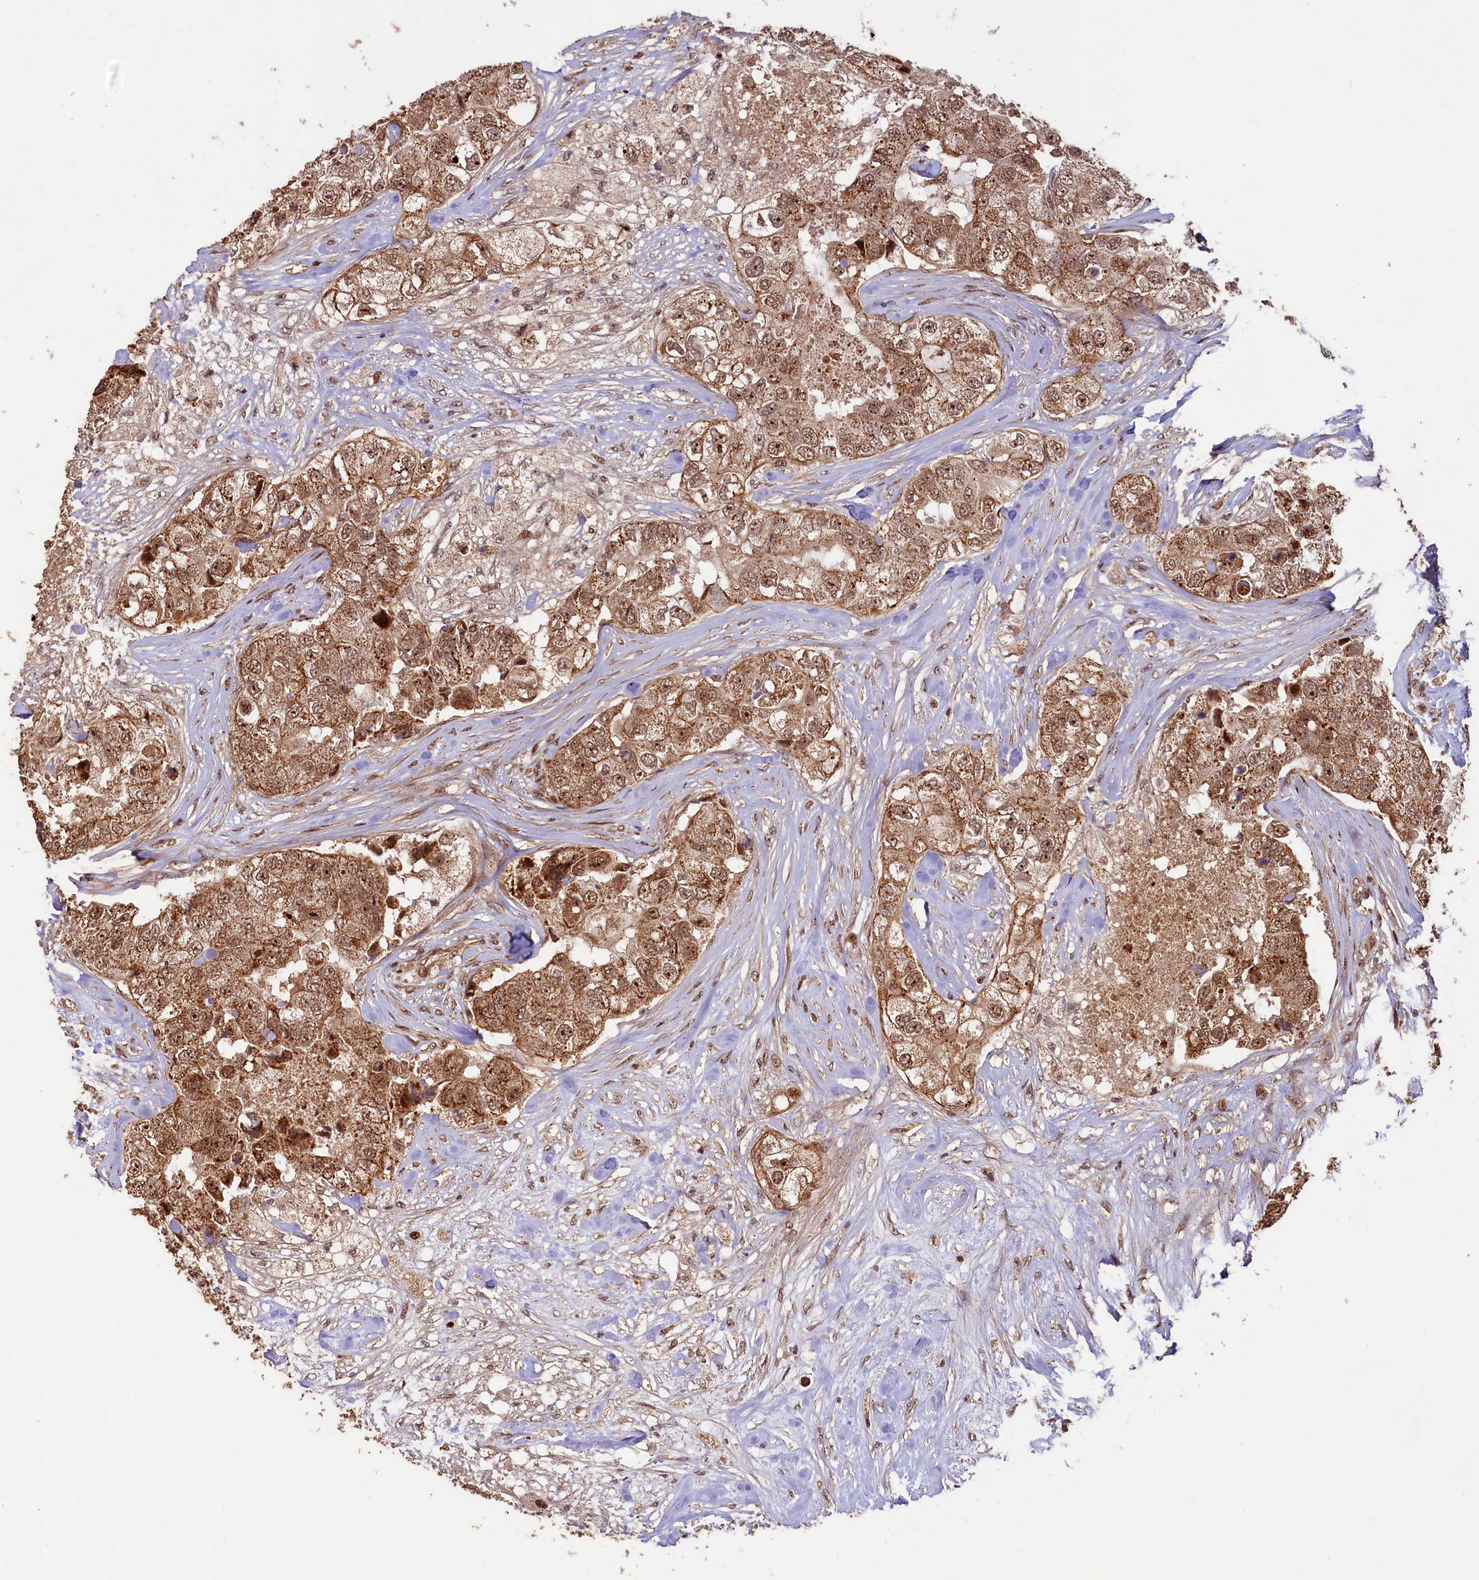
{"staining": {"intensity": "moderate", "quantity": ">75%", "location": "cytoplasmic/membranous,nuclear"}, "tissue": "breast cancer", "cell_type": "Tumor cells", "image_type": "cancer", "snomed": [{"axis": "morphology", "description": "Duct carcinoma"}, {"axis": "topography", "description": "Breast"}], "caption": "Immunohistochemistry micrograph of neoplastic tissue: human breast cancer stained using immunohistochemistry (IHC) demonstrates medium levels of moderate protein expression localized specifically in the cytoplasmic/membranous and nuclear of tumor cells, appearing as a cytoplasmic/membranous and nuclear brown color.", "gene": "SHPRH", "patient": {"sex": "female", "age": 62}}